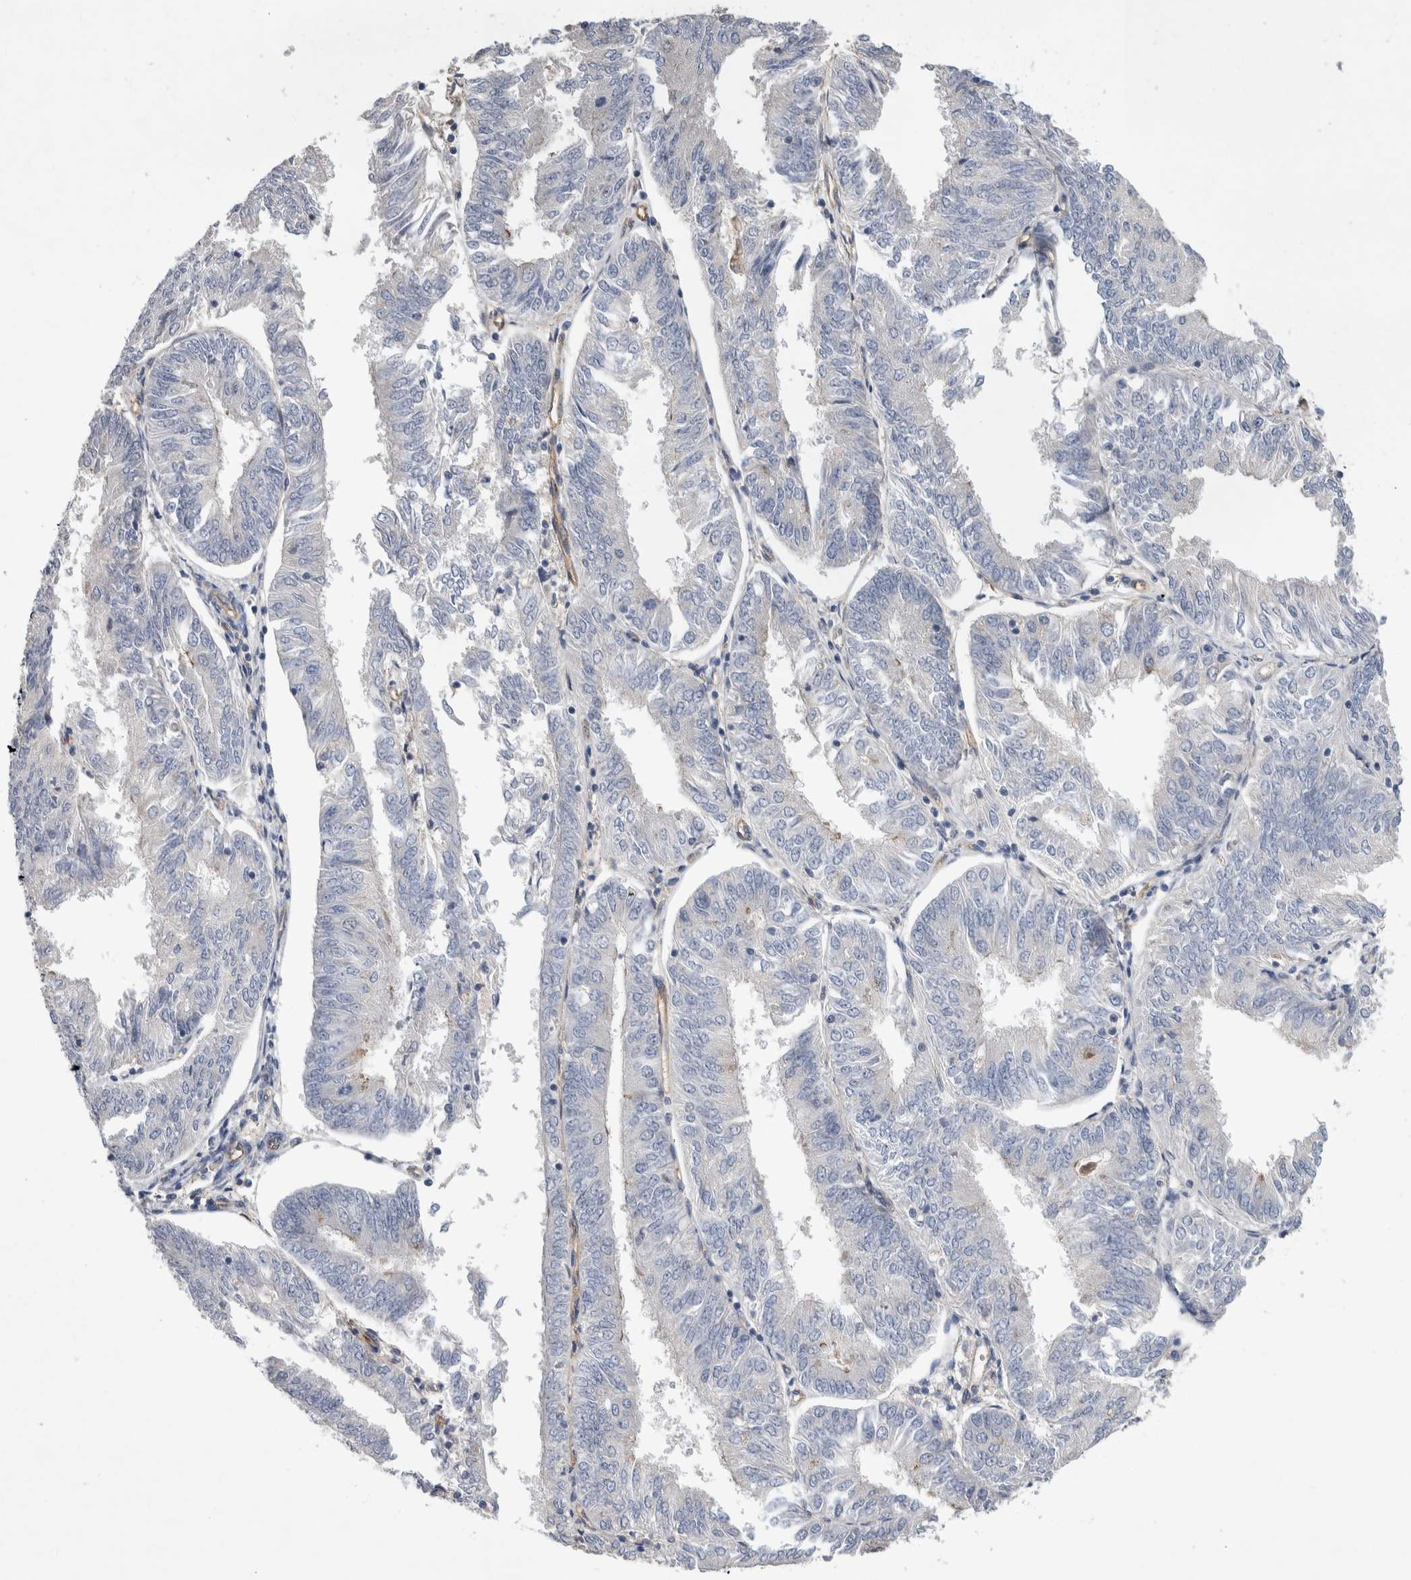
{"staining": {"intensity": "negative", "quantity": "none", "location": "none"}, "tissue": "endometrial cancer", "cell_type": "Tumor cells", "image_type": "cancer", "snomed": [{"axis": "morphology", "description": "Adenocarcinoma, NOS"}, {"axis": "topography", "description": "Endometrium"}], "caption": "This is a micrograph of IHC staining of adenocarcinoma (endometrial), which shows no positivity in tumor cells.", "gene": "CEP131", "patient": {"sex": "female", "age": 58}}